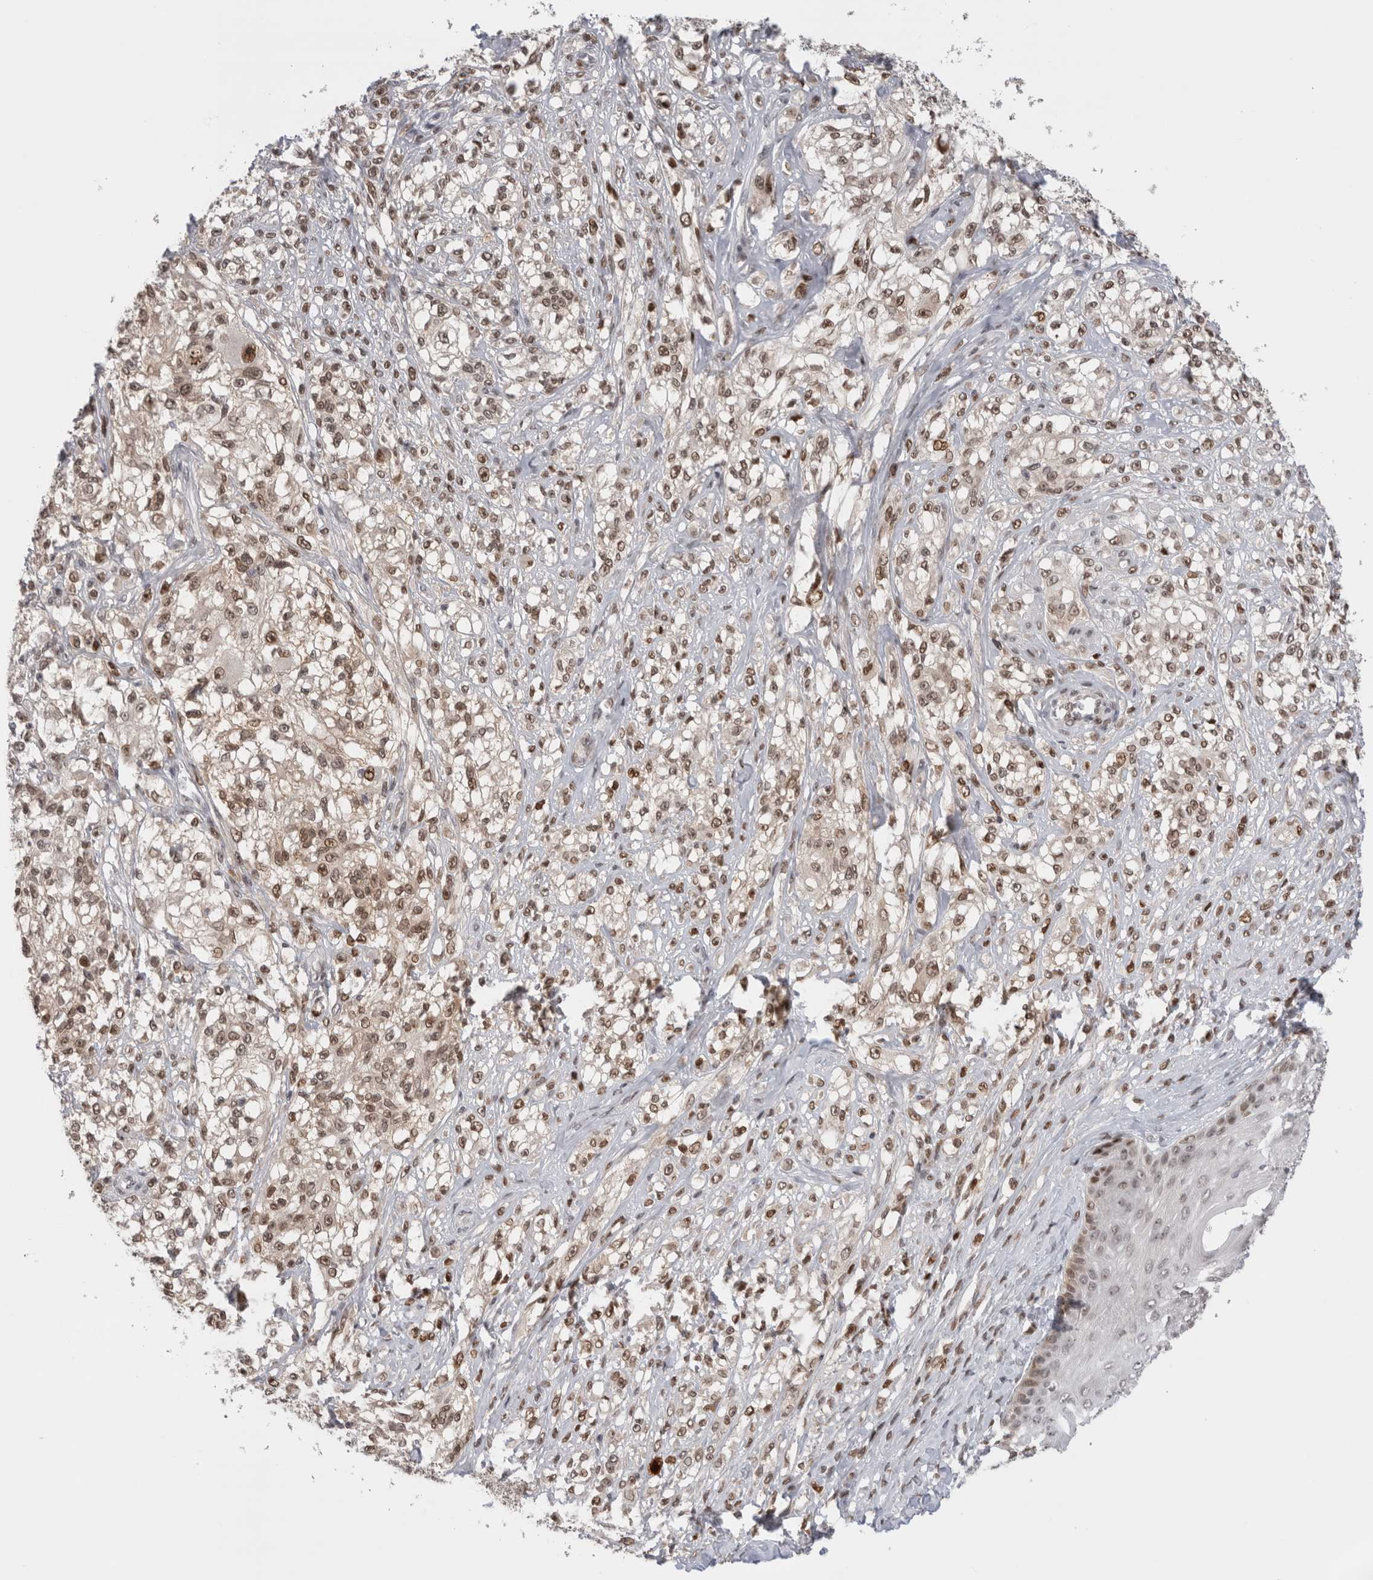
{"staining": {"intensity": "moderate", "quantity": ">75%", "location": "nuclear"}, "tissue": "melanoma", "cell_type": "Tumor cells", "image_type": "cancer", "snomed": [{"axis": "morphology", "description": "Malignant melanoma, NOS"}, {"axis": "topography", "description": "Skin of head"}], "caption": "The micrograph demonstrates a brown stain indicating the presence of a protein in the nuclear of tumor cells in melanoma.", "gene": "ZNF521", "patient": {"sex": "male", "age": 83}}